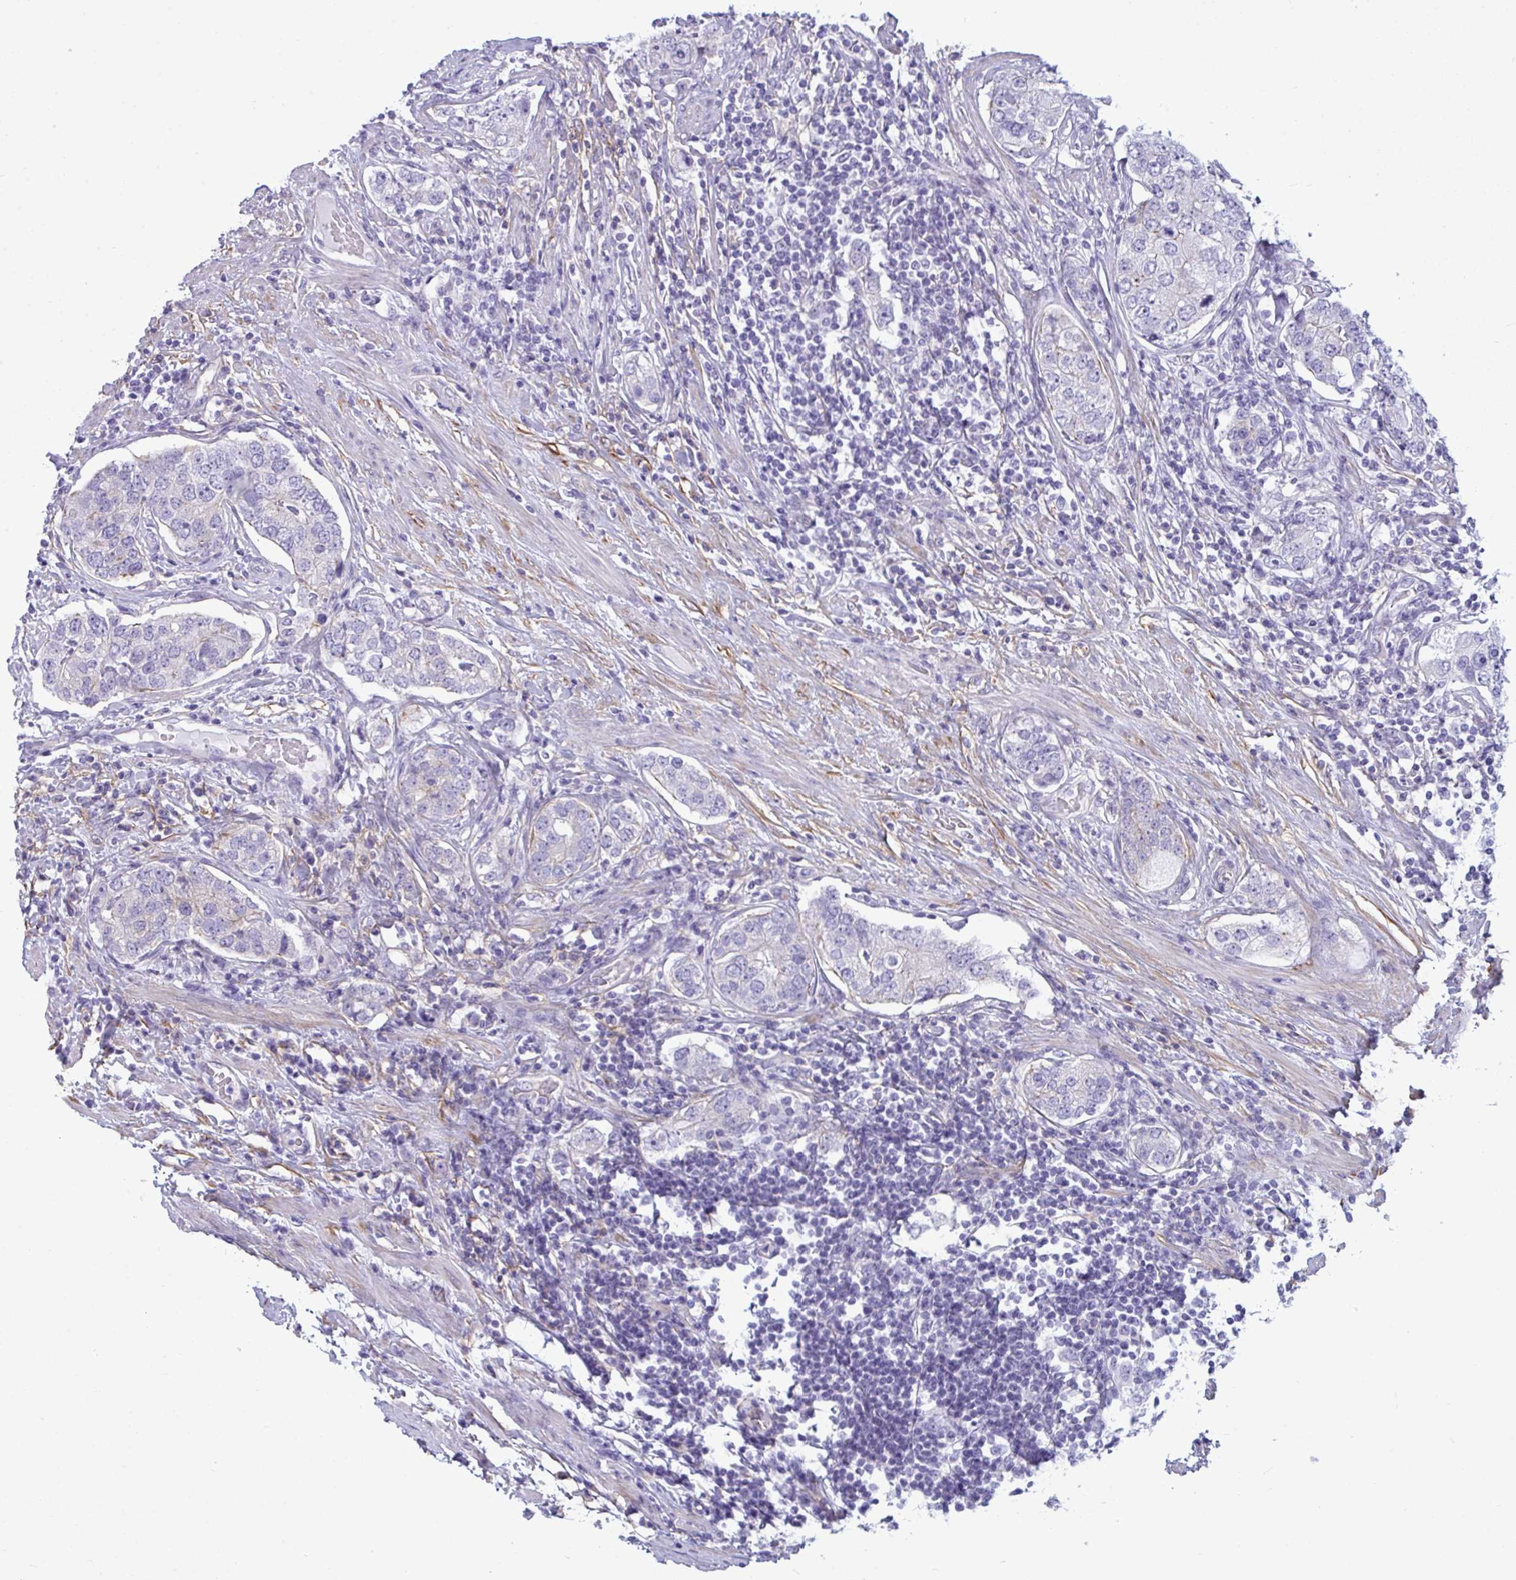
{"staining": {"intensity": "negative", "quantity": "none", "location": "none"}, "tissue": "prostate cancer", "cell_type": "Tumor cells", "image_type": "cancer", "snomed": [{"axis": "morphology", "description": "Adenocarcinoma, High grade"}, {"axis": "topography", "description": "Prostate"}], "caption": "Immunohistochemistry histopathology image of human prostate adenocarcinoma (high-grade) stained for a protein (brown), which exhibits no positivity in tumor cells.", "gene": "MYH10", "patient": {"sex": "male", "age": 60}}